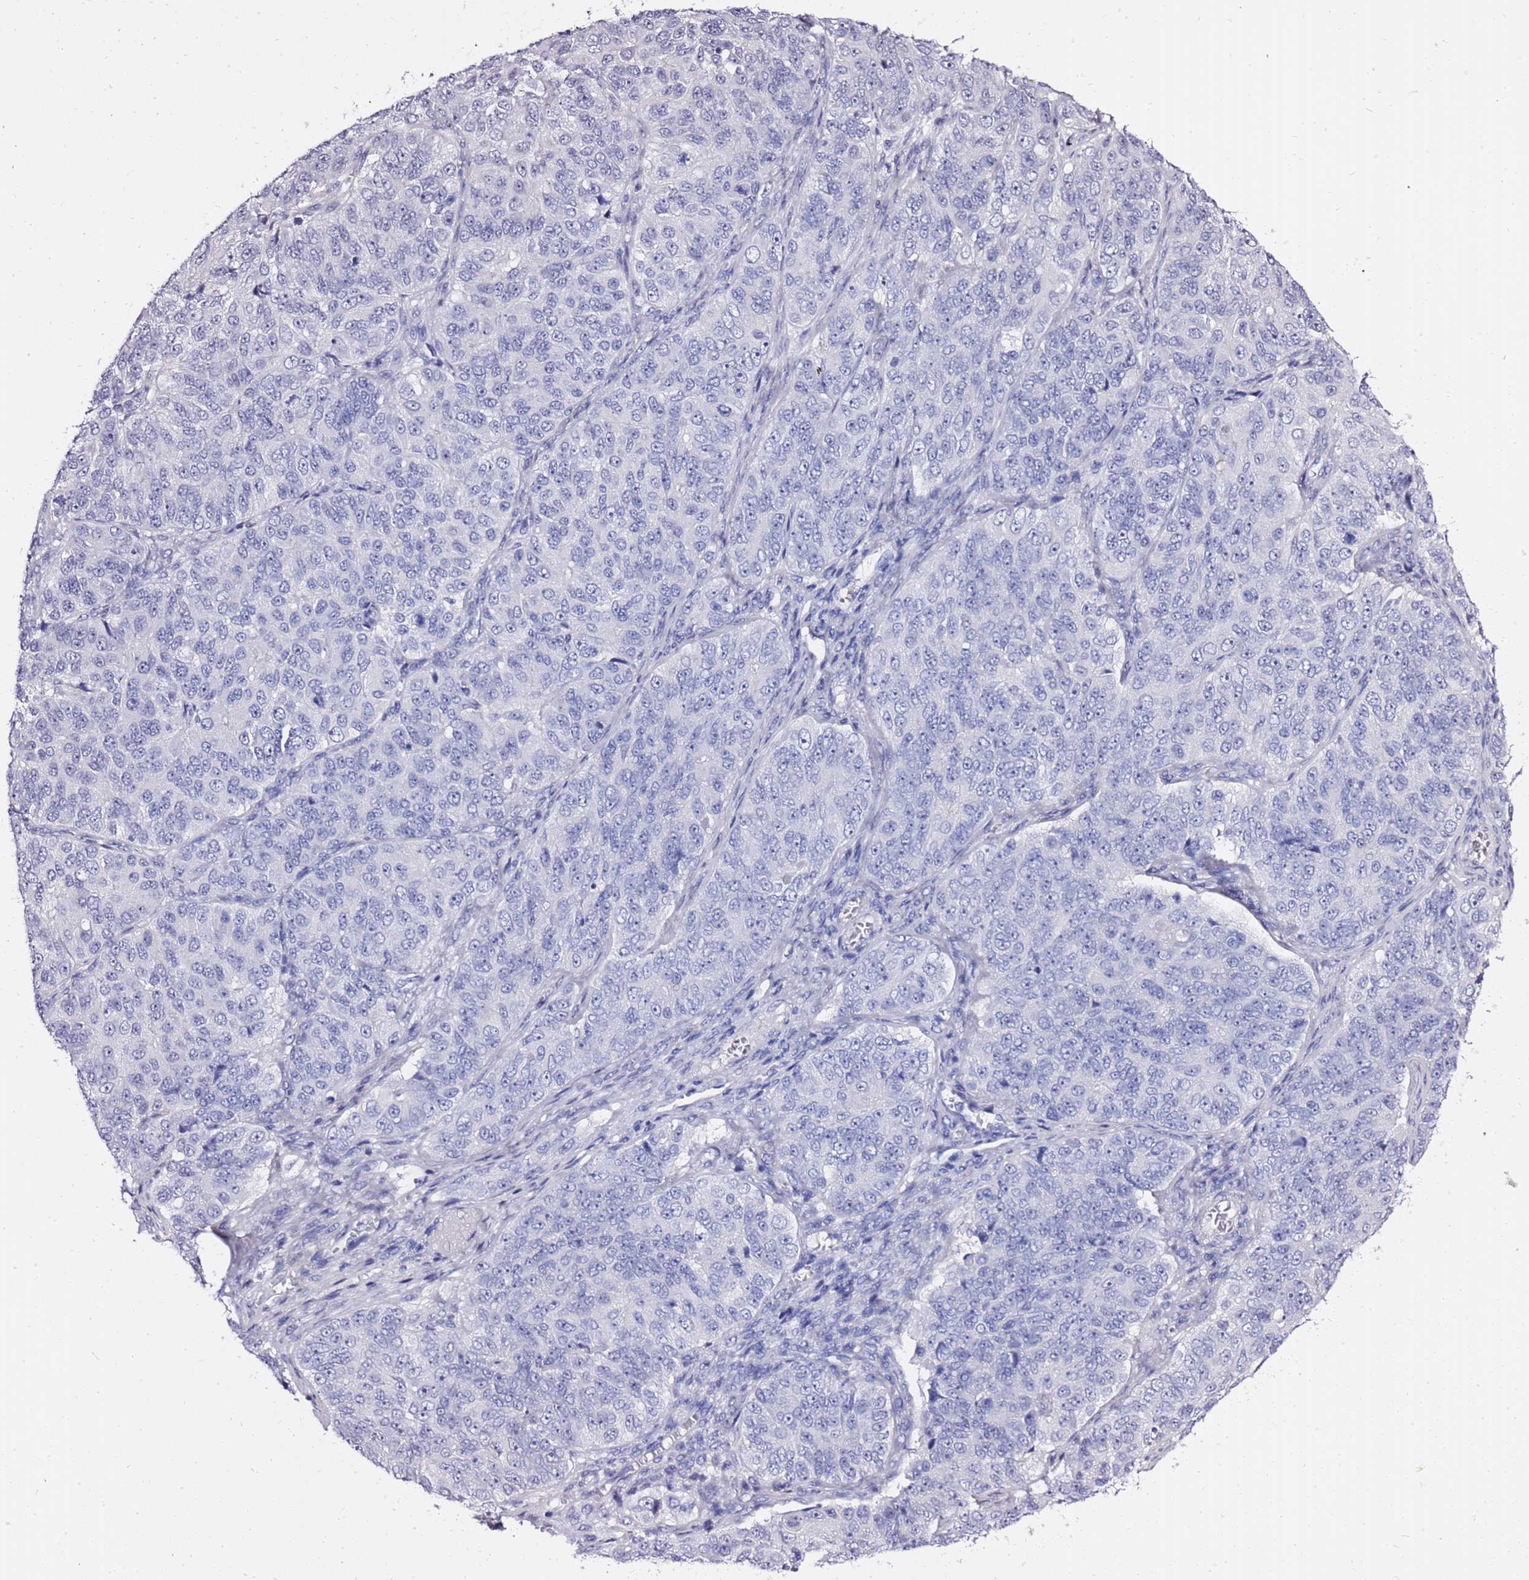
{"staining": {"intensity": "negative", "quantity": "none", "location": "none"}, "tissue": "ovarian cancer", "cell_type": "Tumor cells", "image_type": "cancer", "snomed": [{"axis": "morphology", "description": "Carcinoma, endometroid"}, {"axis": "topography", "description": "Ovary"}], "caption": "Protein analysis of ovarian endometroid carcinoma displays no significant positivity in tumor cells. Nuclei are stained in blue.", "gene": "LIPF", "patient": {"sex": "female", "age": 51}}